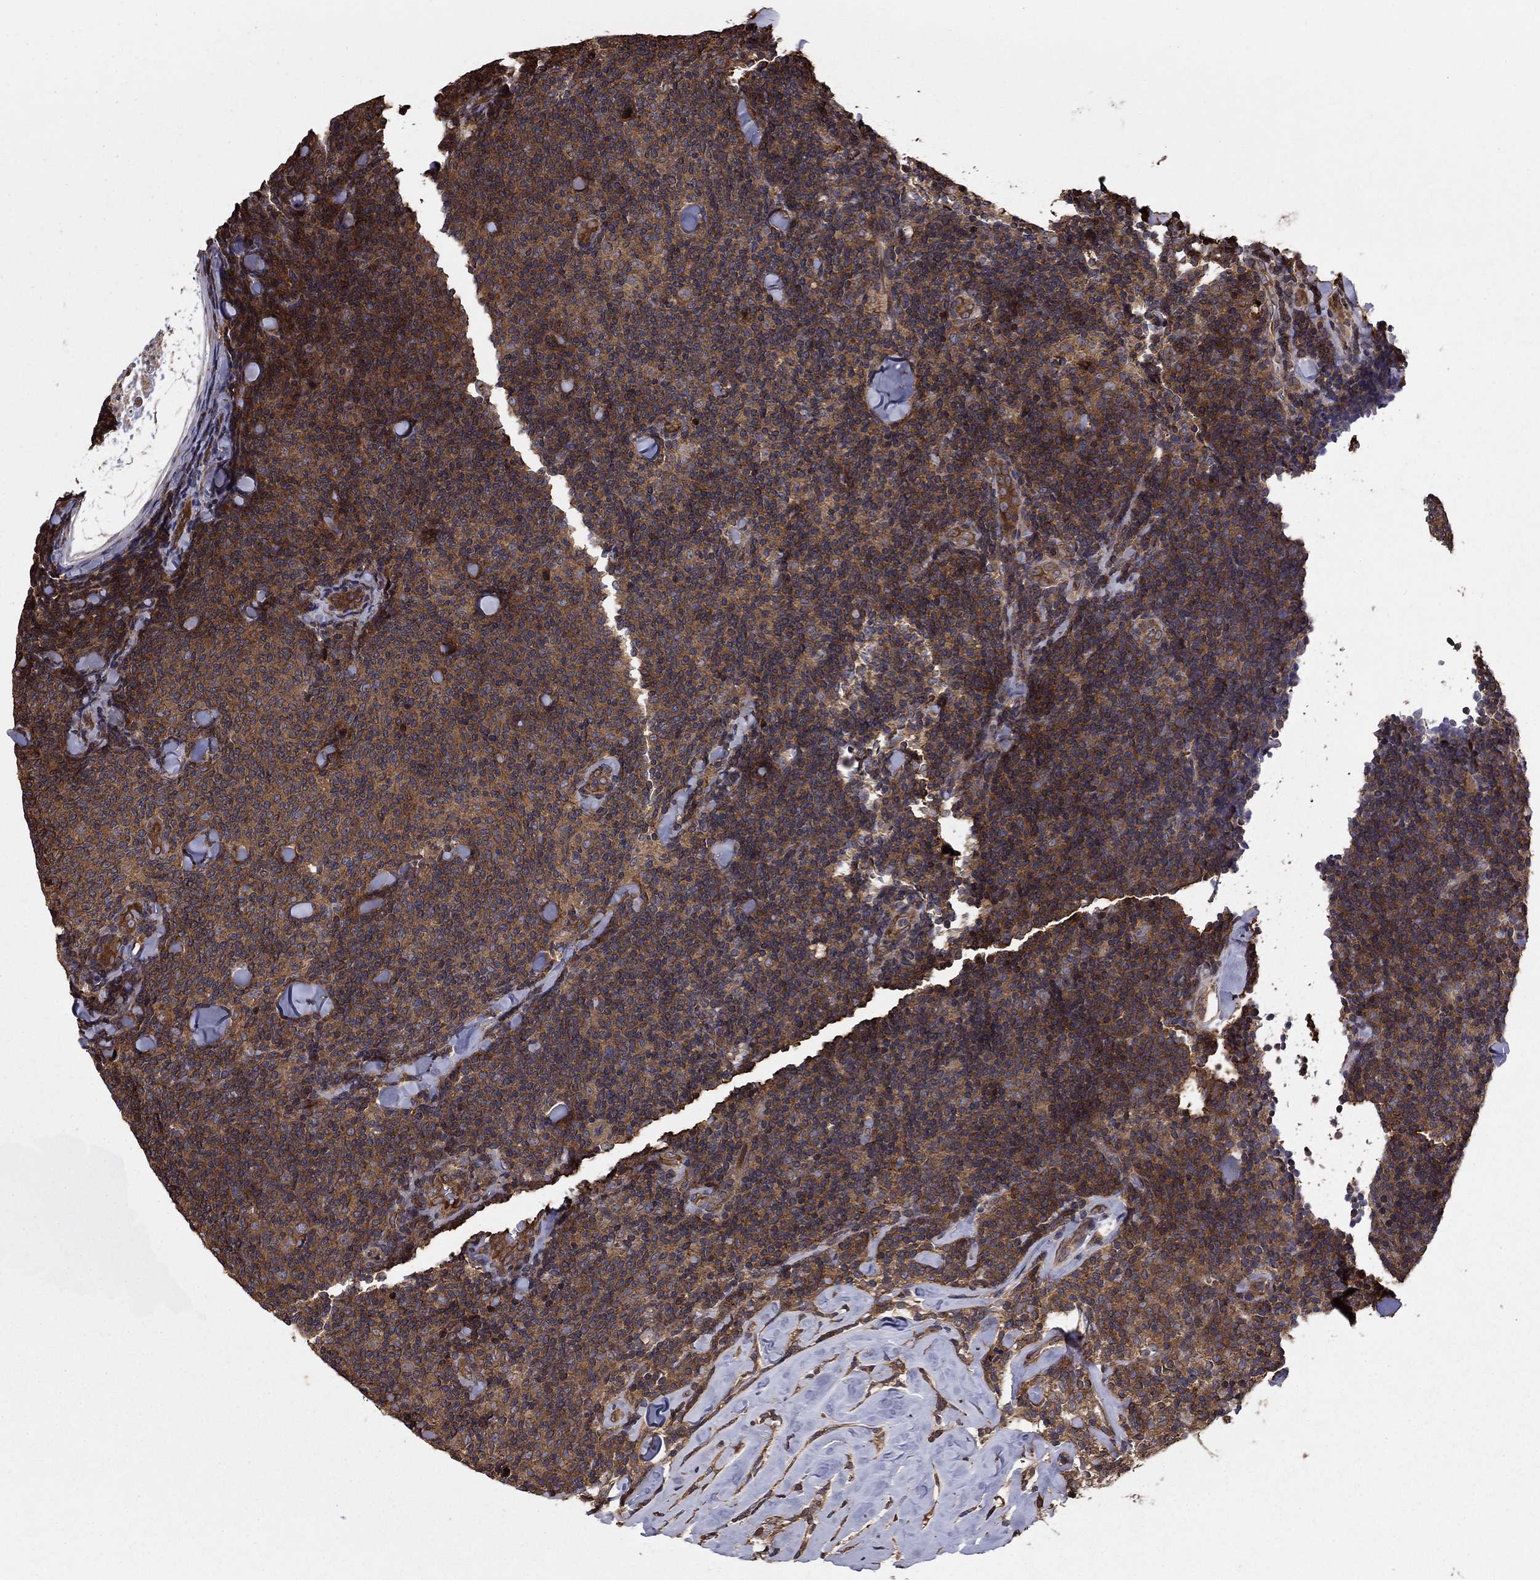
{"staining": {"intensity": "moderate", "quantity": ">75%", "location": "cytoplasmic/membranous"}, "tissue": "lymphoma", "cell_type": "Tumor cells", "image_type": "cancer", "snomed": [{"axis": "morphology", "description": "Malignant lymphoma, non-Hodgkin's type, Low grade"}, {"axis": "topography", "description": "Lymph node"}], "caption": "A photomicrograph of low-grade malignant lymphoma, non-Hodgkin's type stained for a protein exhibits moderate cytoplasmic/membranous brown staining in tumor cells.", "gene": "BABAM2", "patient": {"sex": "female", "age": 56}}